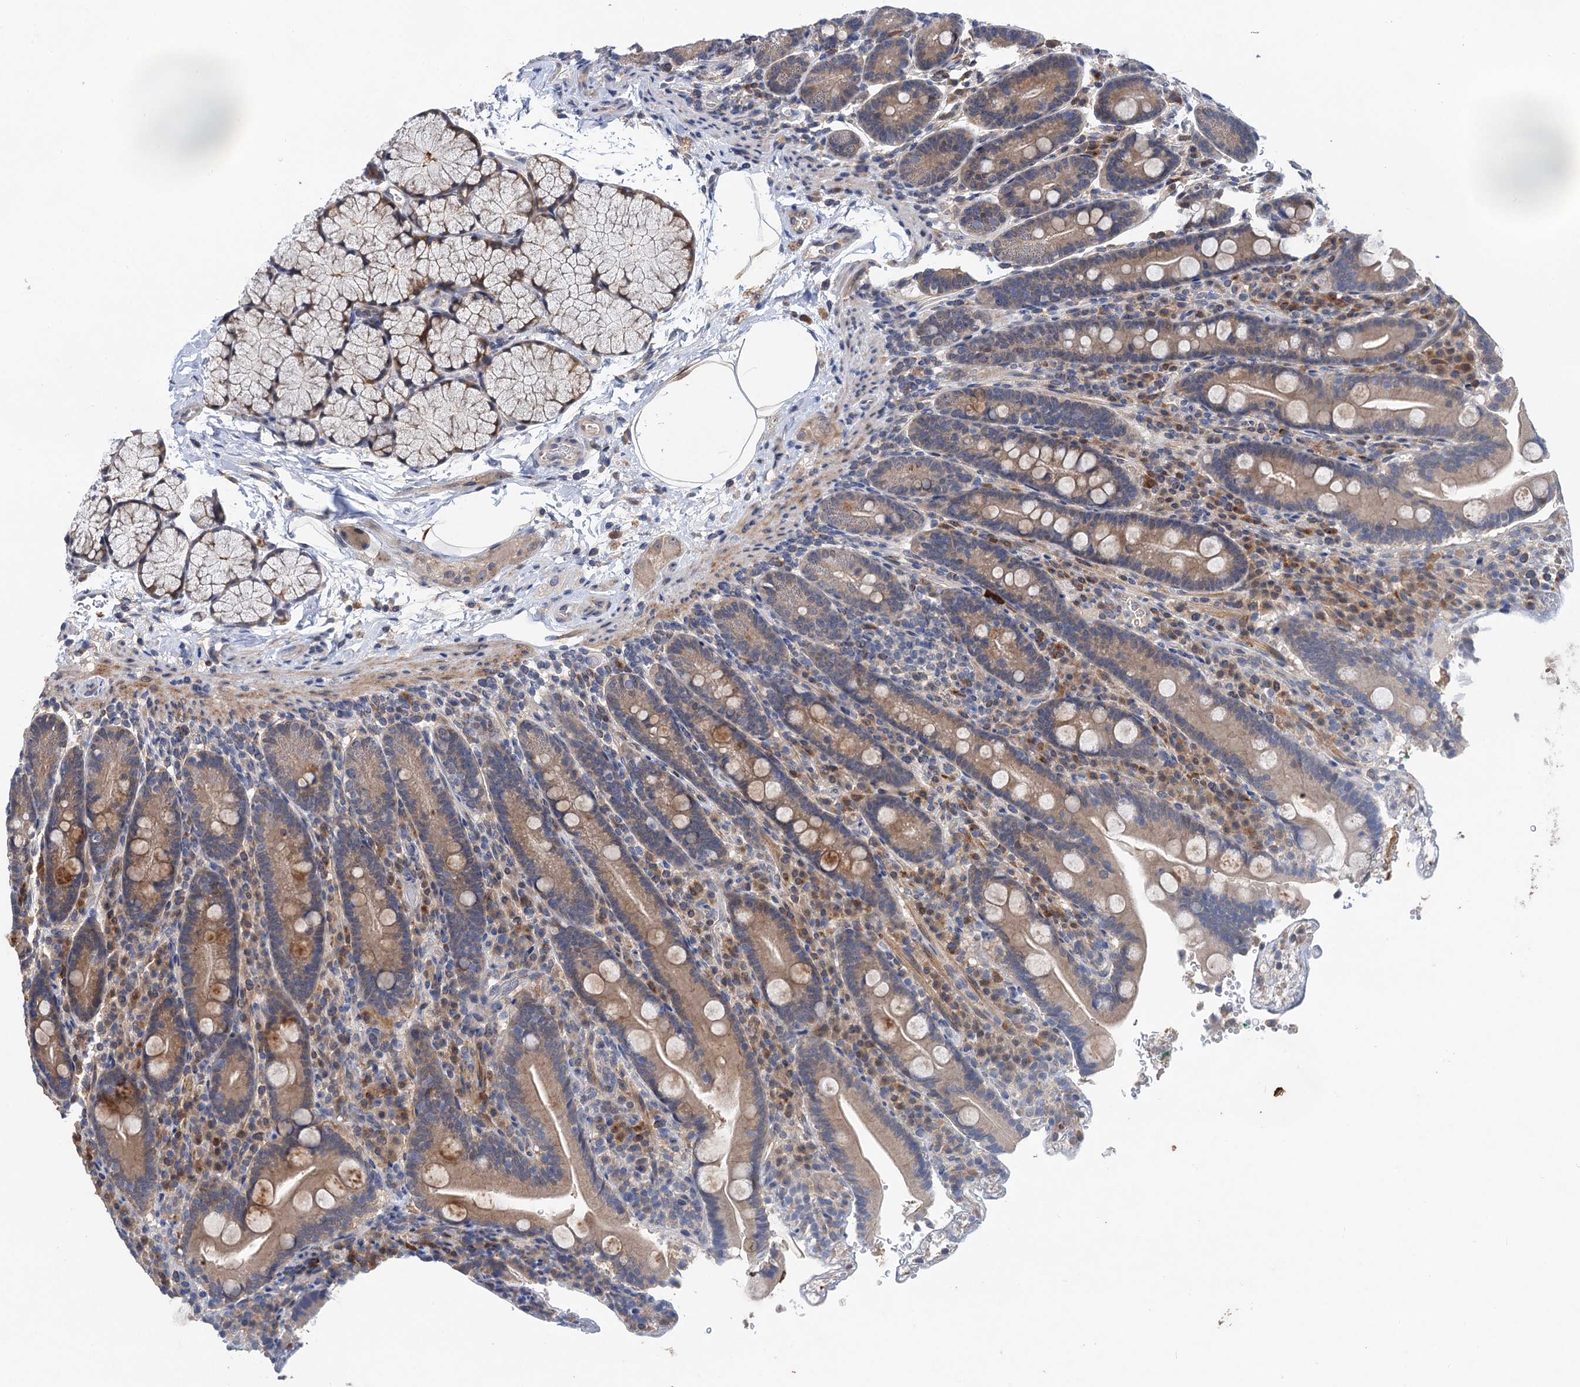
{"staining": {"intensity": "weak", "quantity": ">75%", "location": "cytoplasmic/membranous"}, "tissue": "duodenum", "cell_type": "Glandular cells", "image_type": "normal", "snomed": [{"axis": "morphology", "description": "Normal tissue, NOS"}, {"axis": "topography", "description": "Duodenum"}], "caption": "Weak cytoplasmic/membranous protein staining is present in about >75% of glandular cells in duodenum. The staining was performed using DAB (3,3'-diaminobenzidine), with brown indicating positive protein expression. Nuclei are stained blue with hematoxylin.", "gene": "TMEM39B", "patient": {"sex": "male", "age": 35}}